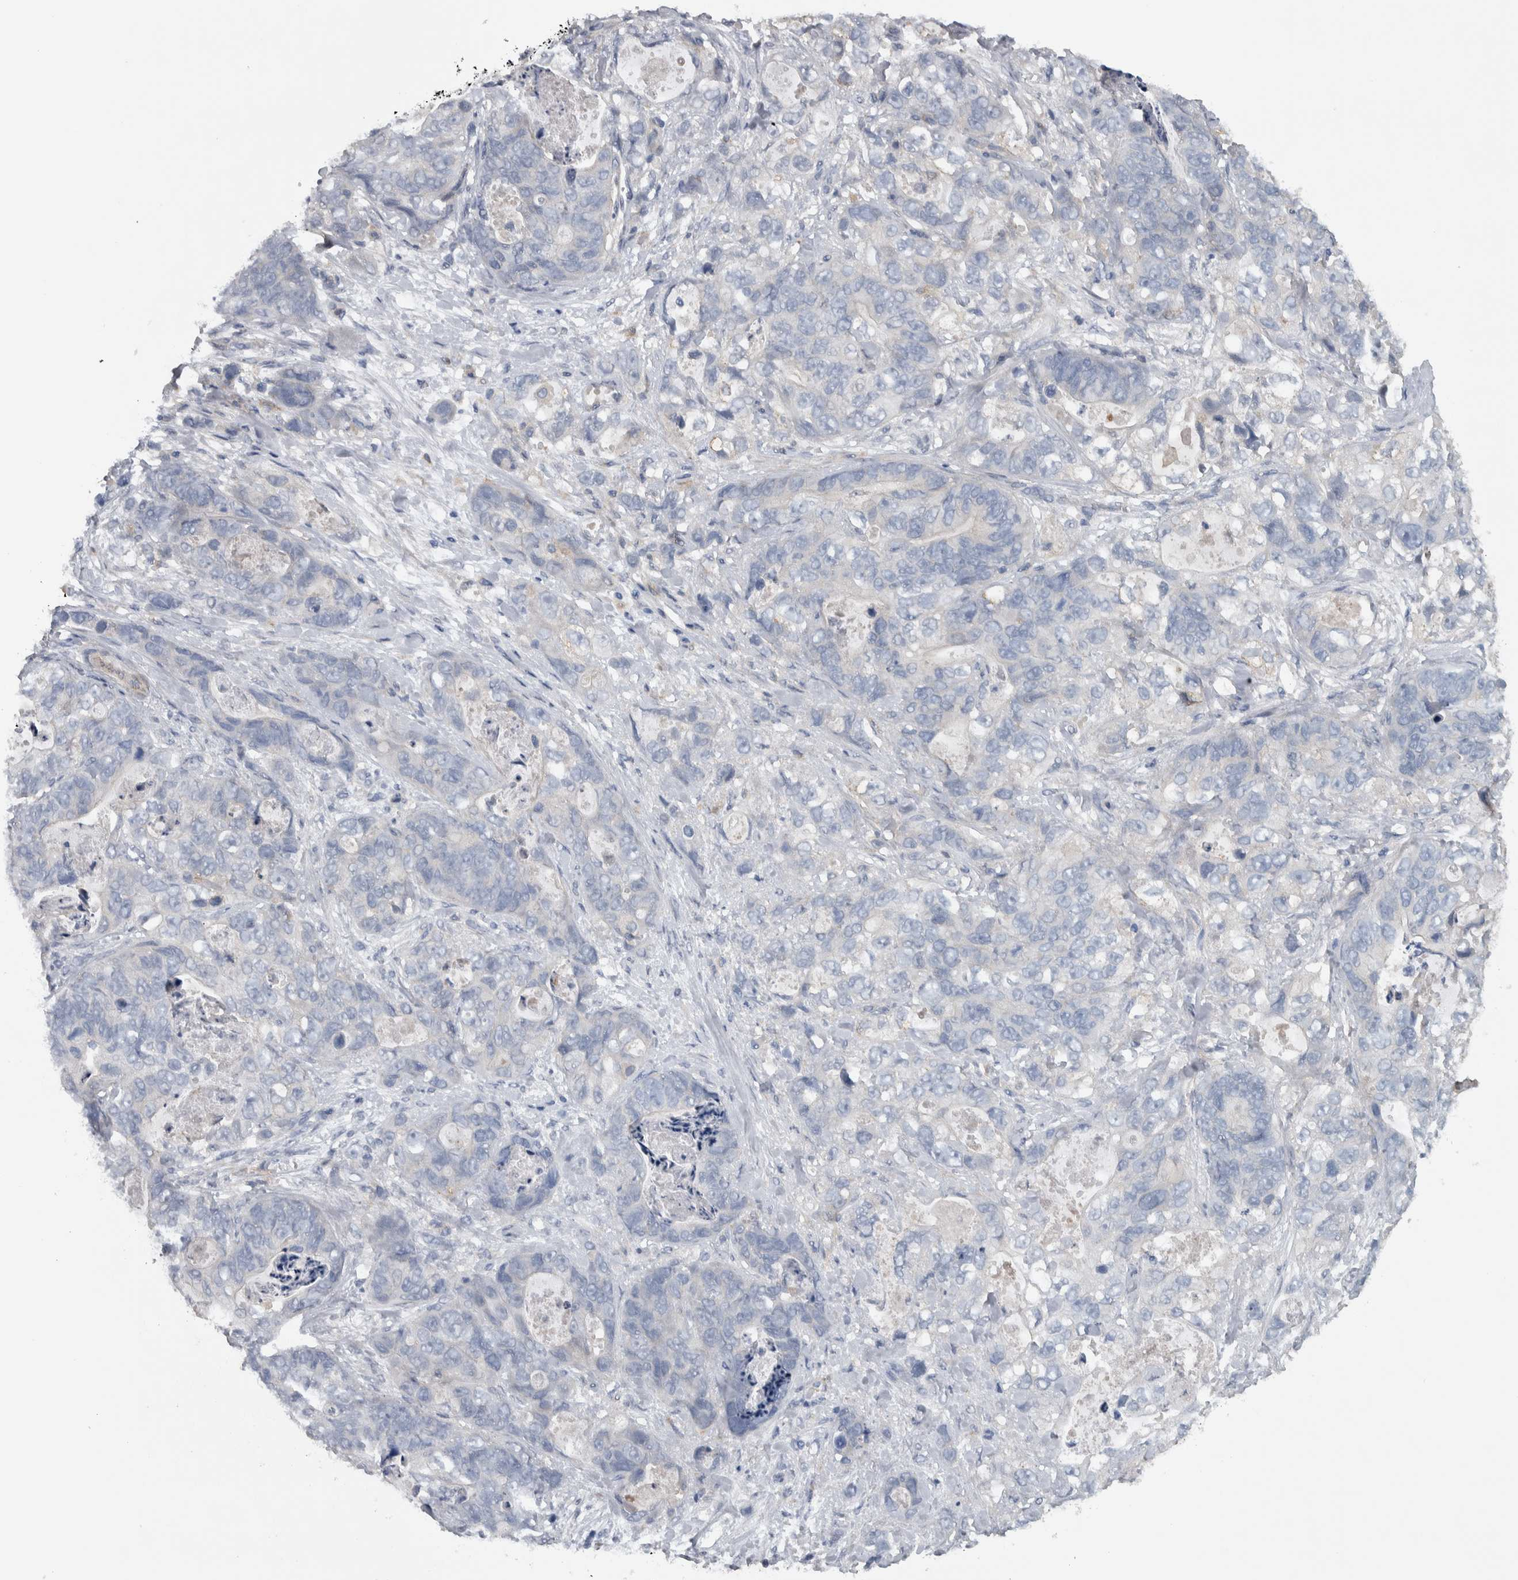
{"staining": {"intensity": "negative", "quantity": "none", "location": "none"}, "tissue": "stomach cancer", "cell_type": "Tumor cells", "image_type": "cancer", "snomed": [{"axis": "morphology", "description": "Normal tissue, NOS"}, {"axis": "morphology", "description": "Adenocarcinoma, NOS"}, {"axis": "topography", "description": "Stomach"}], "caption": "Stomach cancer (adenocarcinoma) was stained to show a protein in brown. There is no significant staining in tumor cells.", "gene": "NT5C2", "patient": {"sex": "female", "age": 89}}